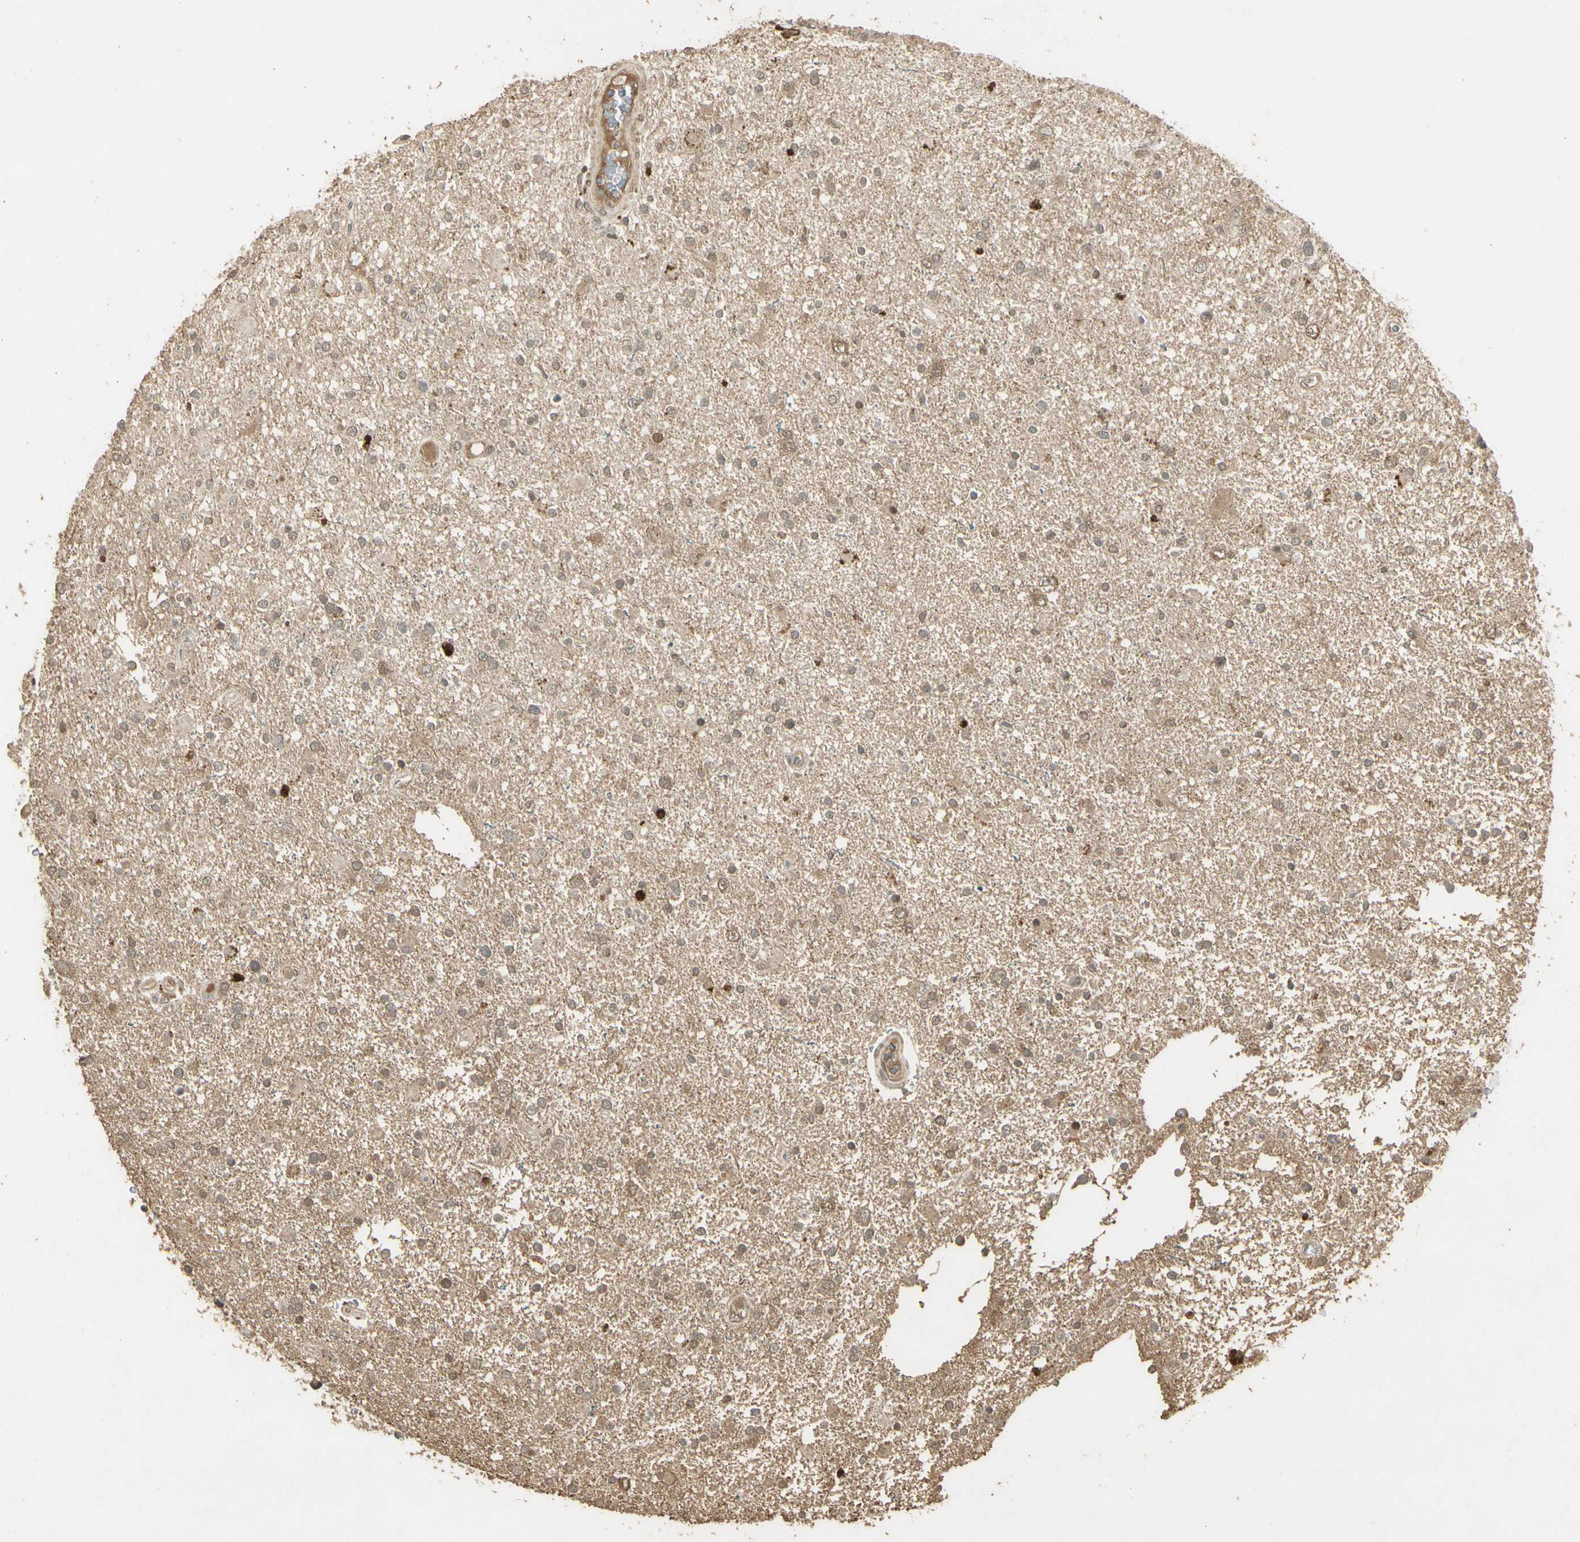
{"staining": {"intensity": "moderate", "quantity": "<25%", "location": "cytoplasmic/membranous"}, "tissue": "glioma", "cell_type": "Tumor cells", "image_type": "cancer", "snomed": [{"axis": "morphology", "description": "Glioma, malignant, High grade"}, {"axis": "topography", "description": "Brain"}], "caption": "Immunohistochemical staining of glioma reveals moderate cytoplasmic/membranous protein expression in approximately <25% of tumor cells.", "gene": "GMEB2", "patient": {"sex": "male", "age": 33}}